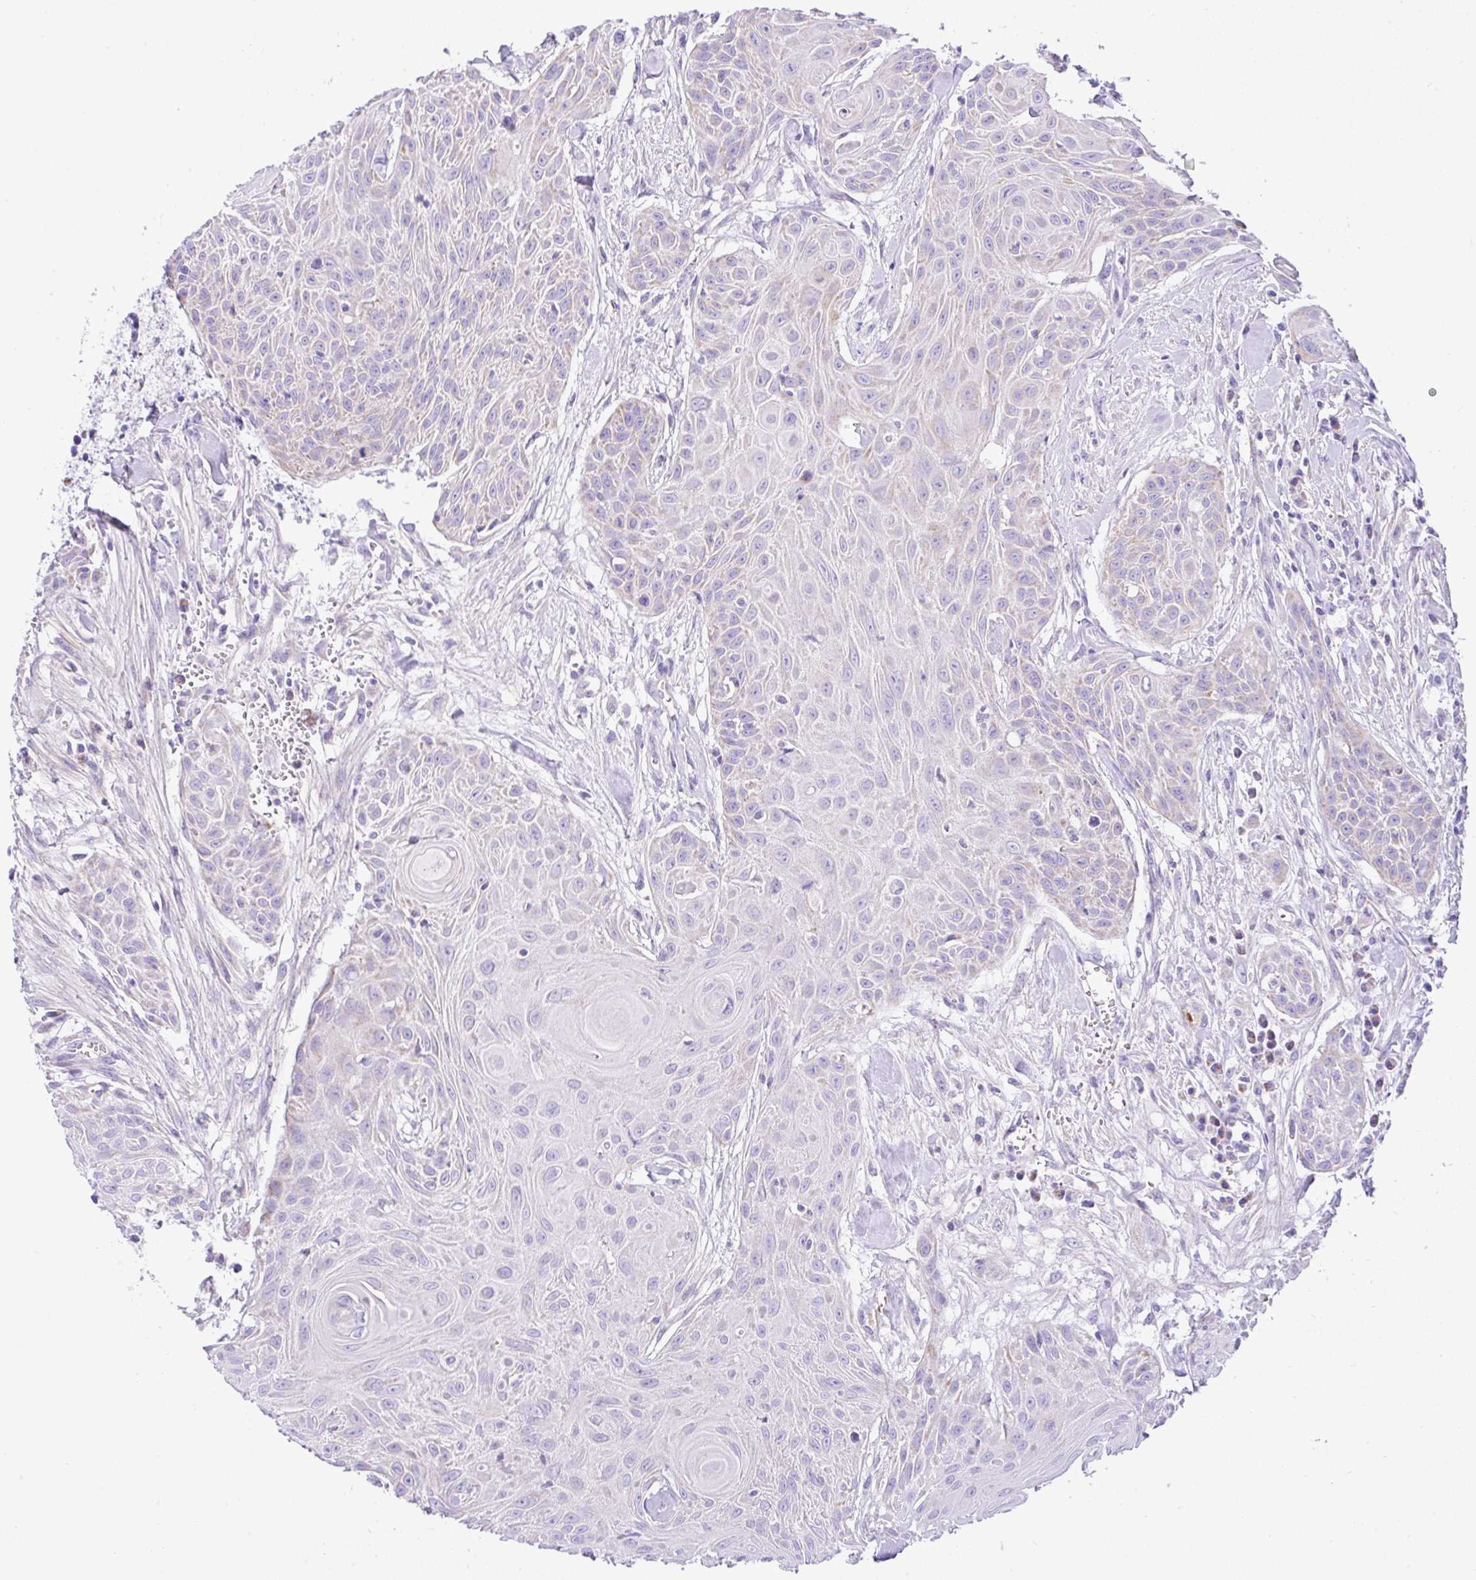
{"staining": {"intensity": "negative", "quantity": "none", "location": "none"}, "tissue": "head and neck cancer", "cell_type": "Tumor cells", "image_type": "cancer", "snomed": [{"axis": "morphology", "description": "Squamous cell carcinoma, NOS"}, {"axis": "topography", "description": "Lymph node"}, {"axis": "topography", "description": "Salivary gland"}, {"axis": "topography", "description": "Head-Neck"}], "caption": "Tumor cells are negative for brown protein staining in head and neck cancer (squamous cell carcinoma).", "gene": "SLC13A1", "patient": {"sex": "female", "age": 74}}